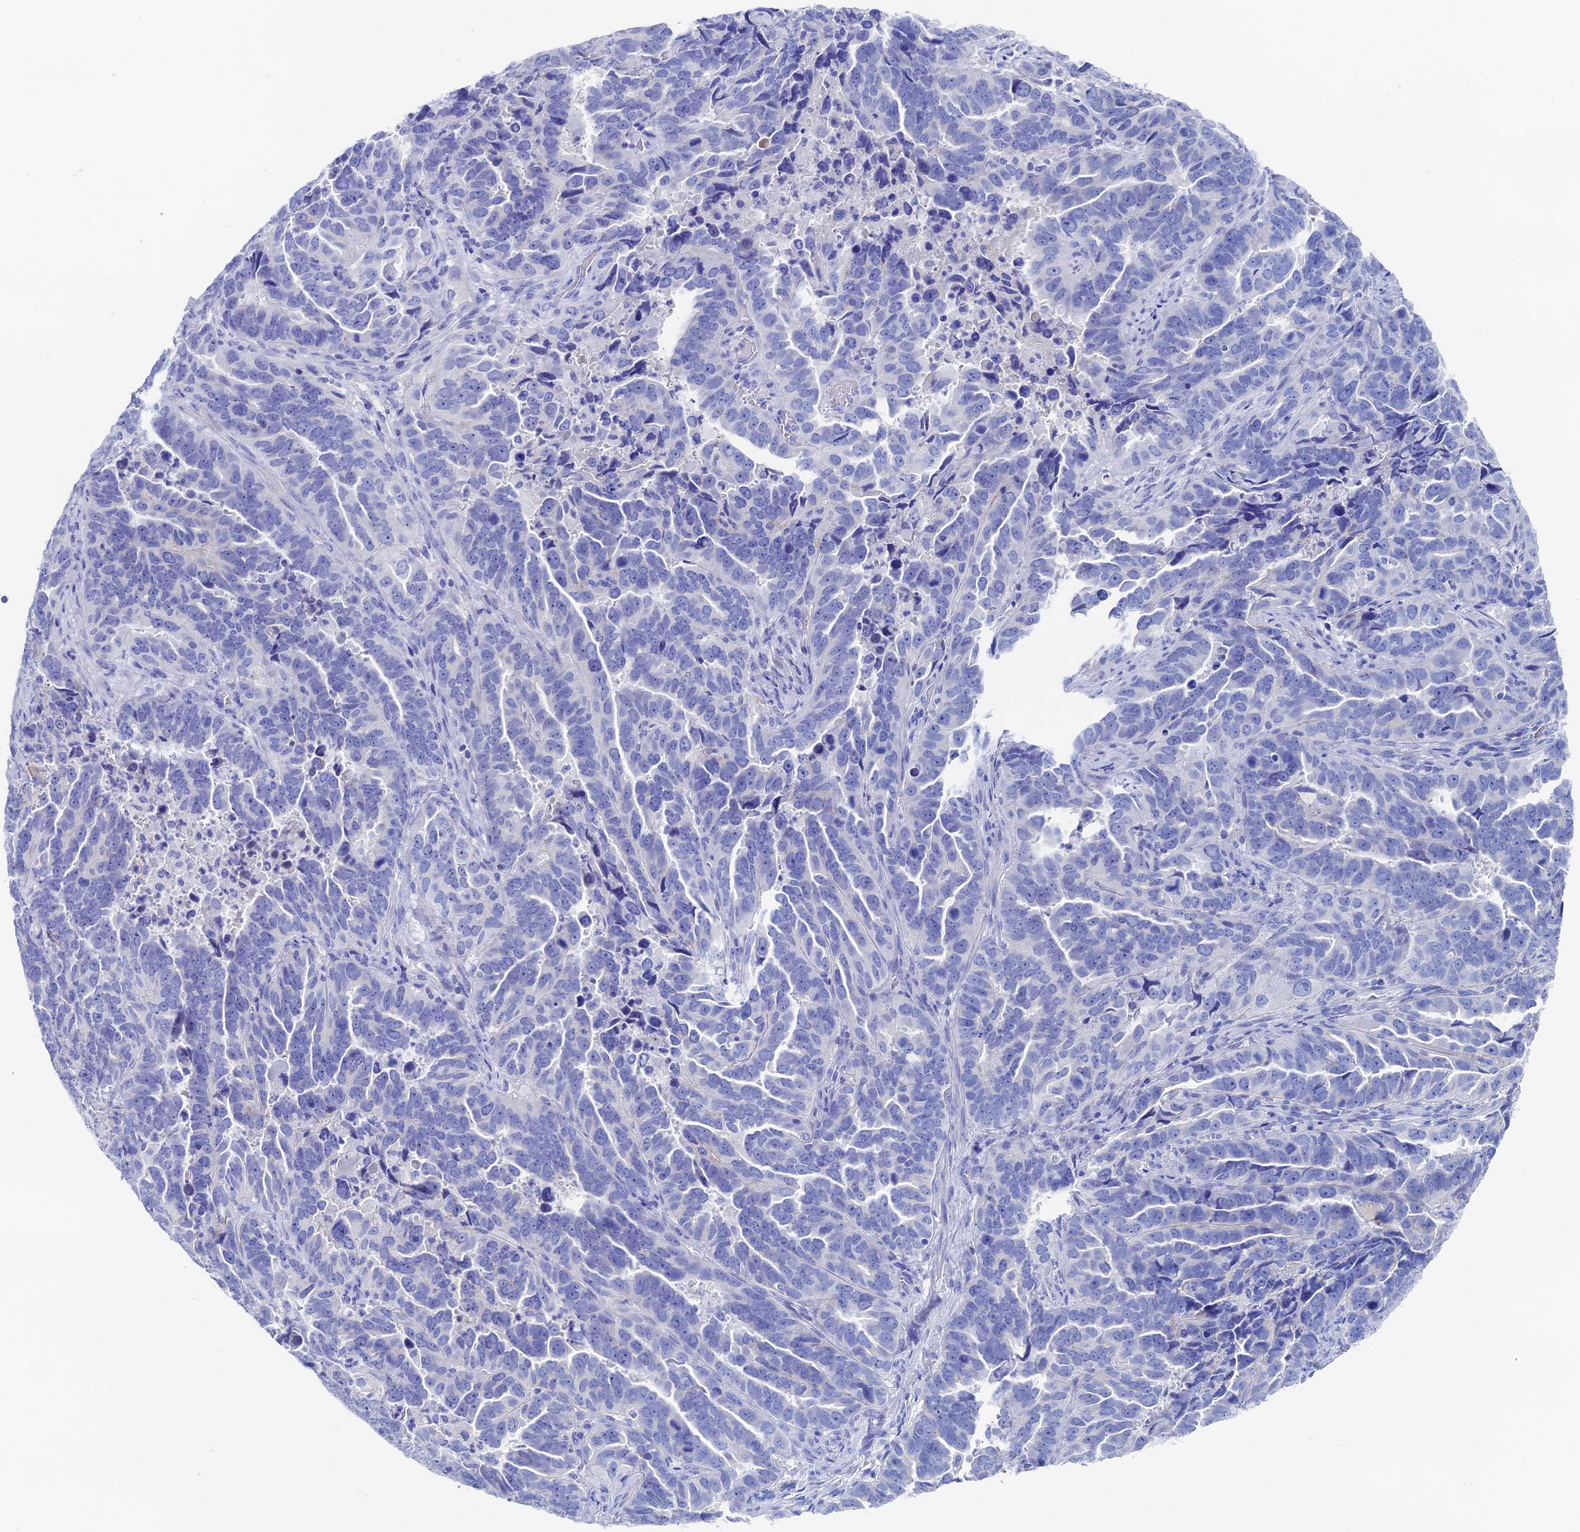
{"staining": {"intensity": "negative", "quantity": "none", "location": "none"}, "tissue": "endometrial cancer", "cell_type": "Tumor cells", "image_type": "cancer", "snomed": [{"axis": "morphology", "description": "Adenocarcinoma, NOS"}, {"axis": "topography", "description": "Endometrium"}], "caption": "Endometrial cancer was stained to show a protein in brown. There is no significant positivity in tumor cells. (DAB IHC with hematoxylin counter stain).", "gene": "UNC119", "patient": {"sex": "female", "age": 65}}